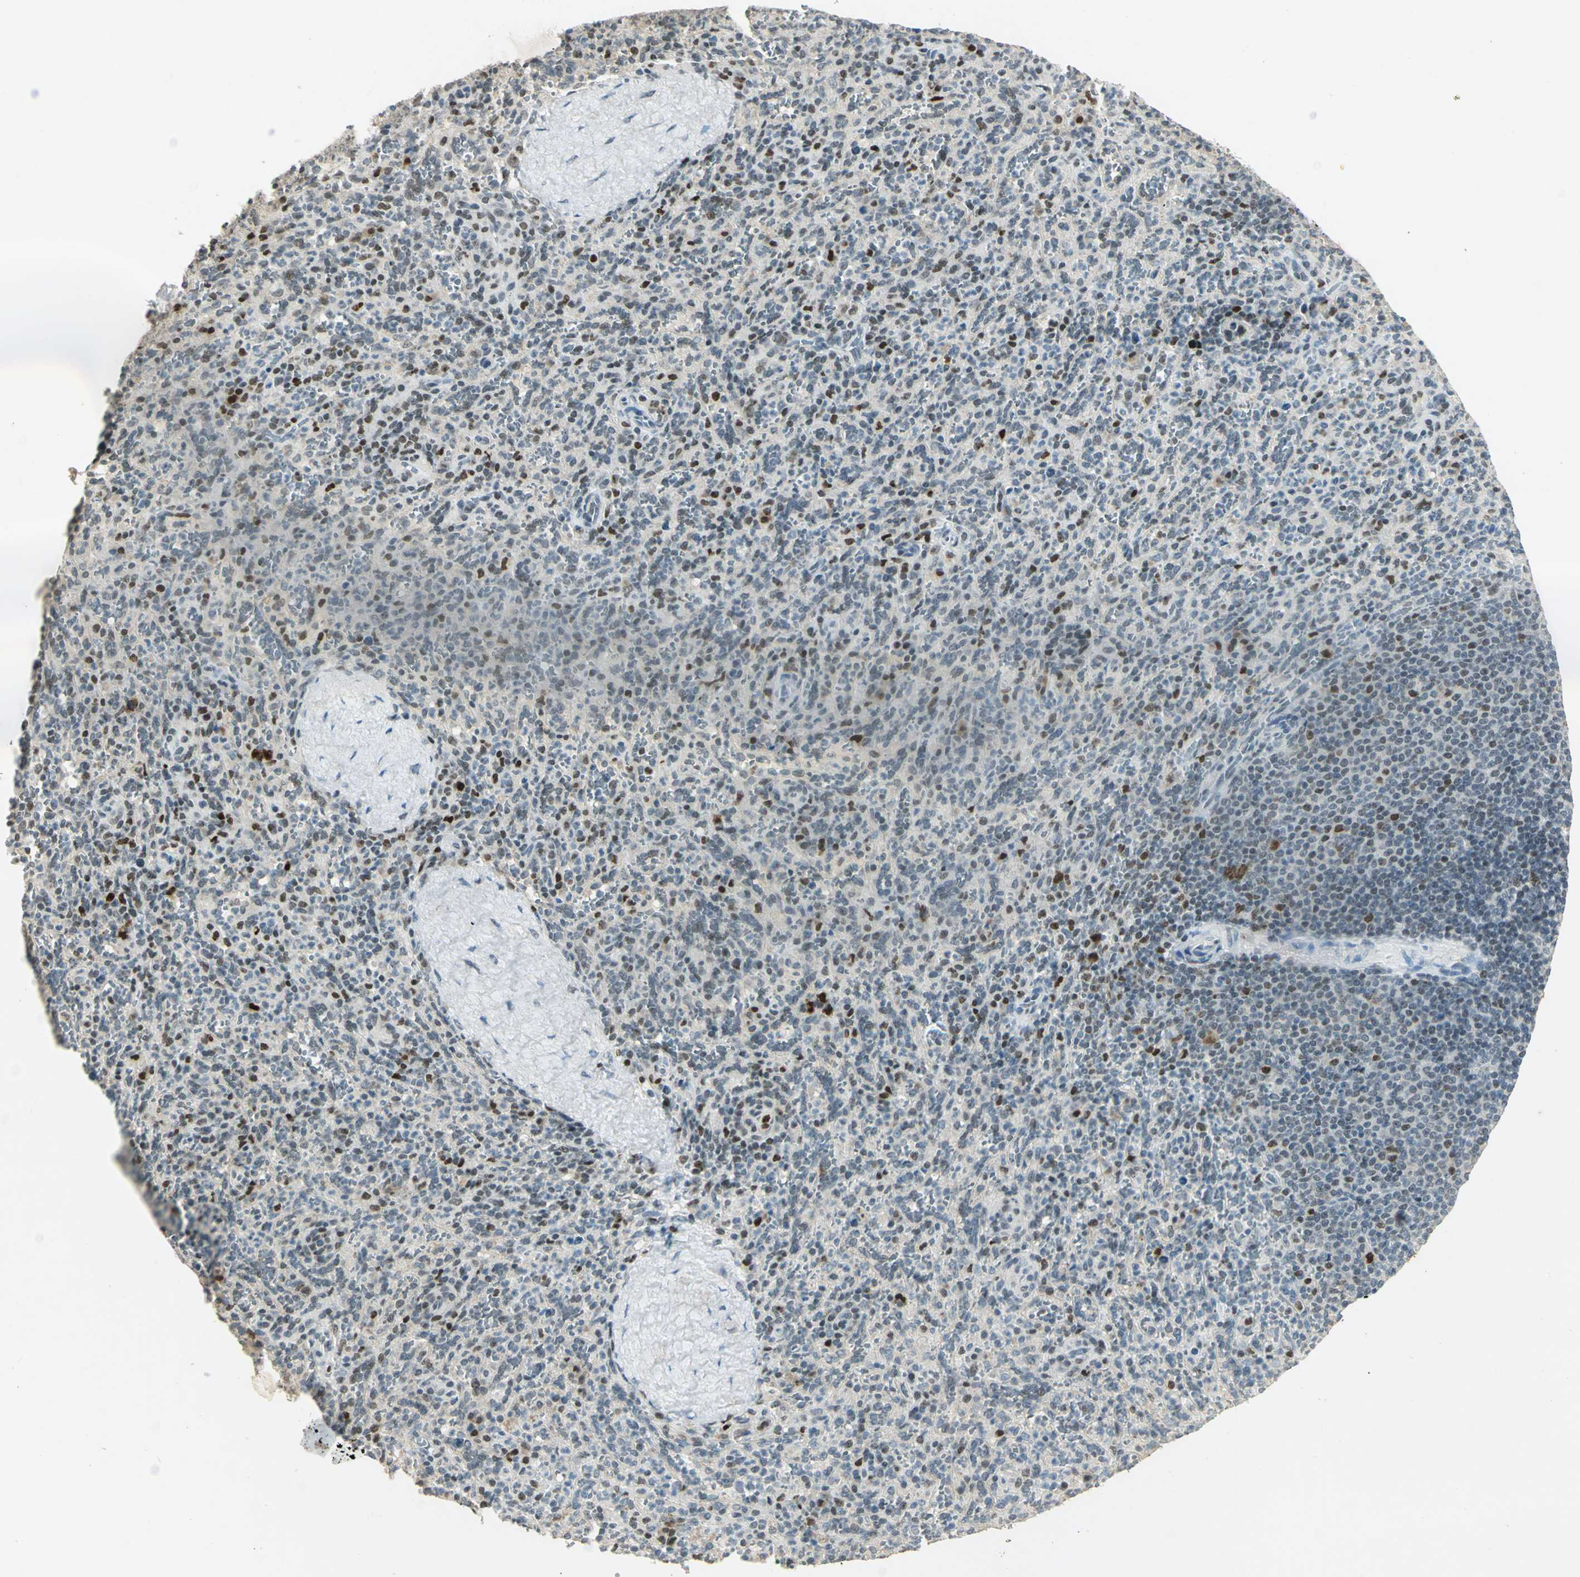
{"staining": {"intensity": "strong", "quantity": "<25%", "location": "nuclear"}, "tissue": "spleen", "cell_type": "Cells in red pulp", "image_type": "normal", "snomed": [{"axis": "morphology", "description": "Normal tissue, NOS"}, {"axis": "topography", "description": "Spleen"}], "caption": "Immunohistochemical staining of benign human spleen demonstrates medium levels of strong nuclear staining in about <25% of cells in red pulp.", "gene": "AK6", "patient": {"sex": "male", "age": 36}}